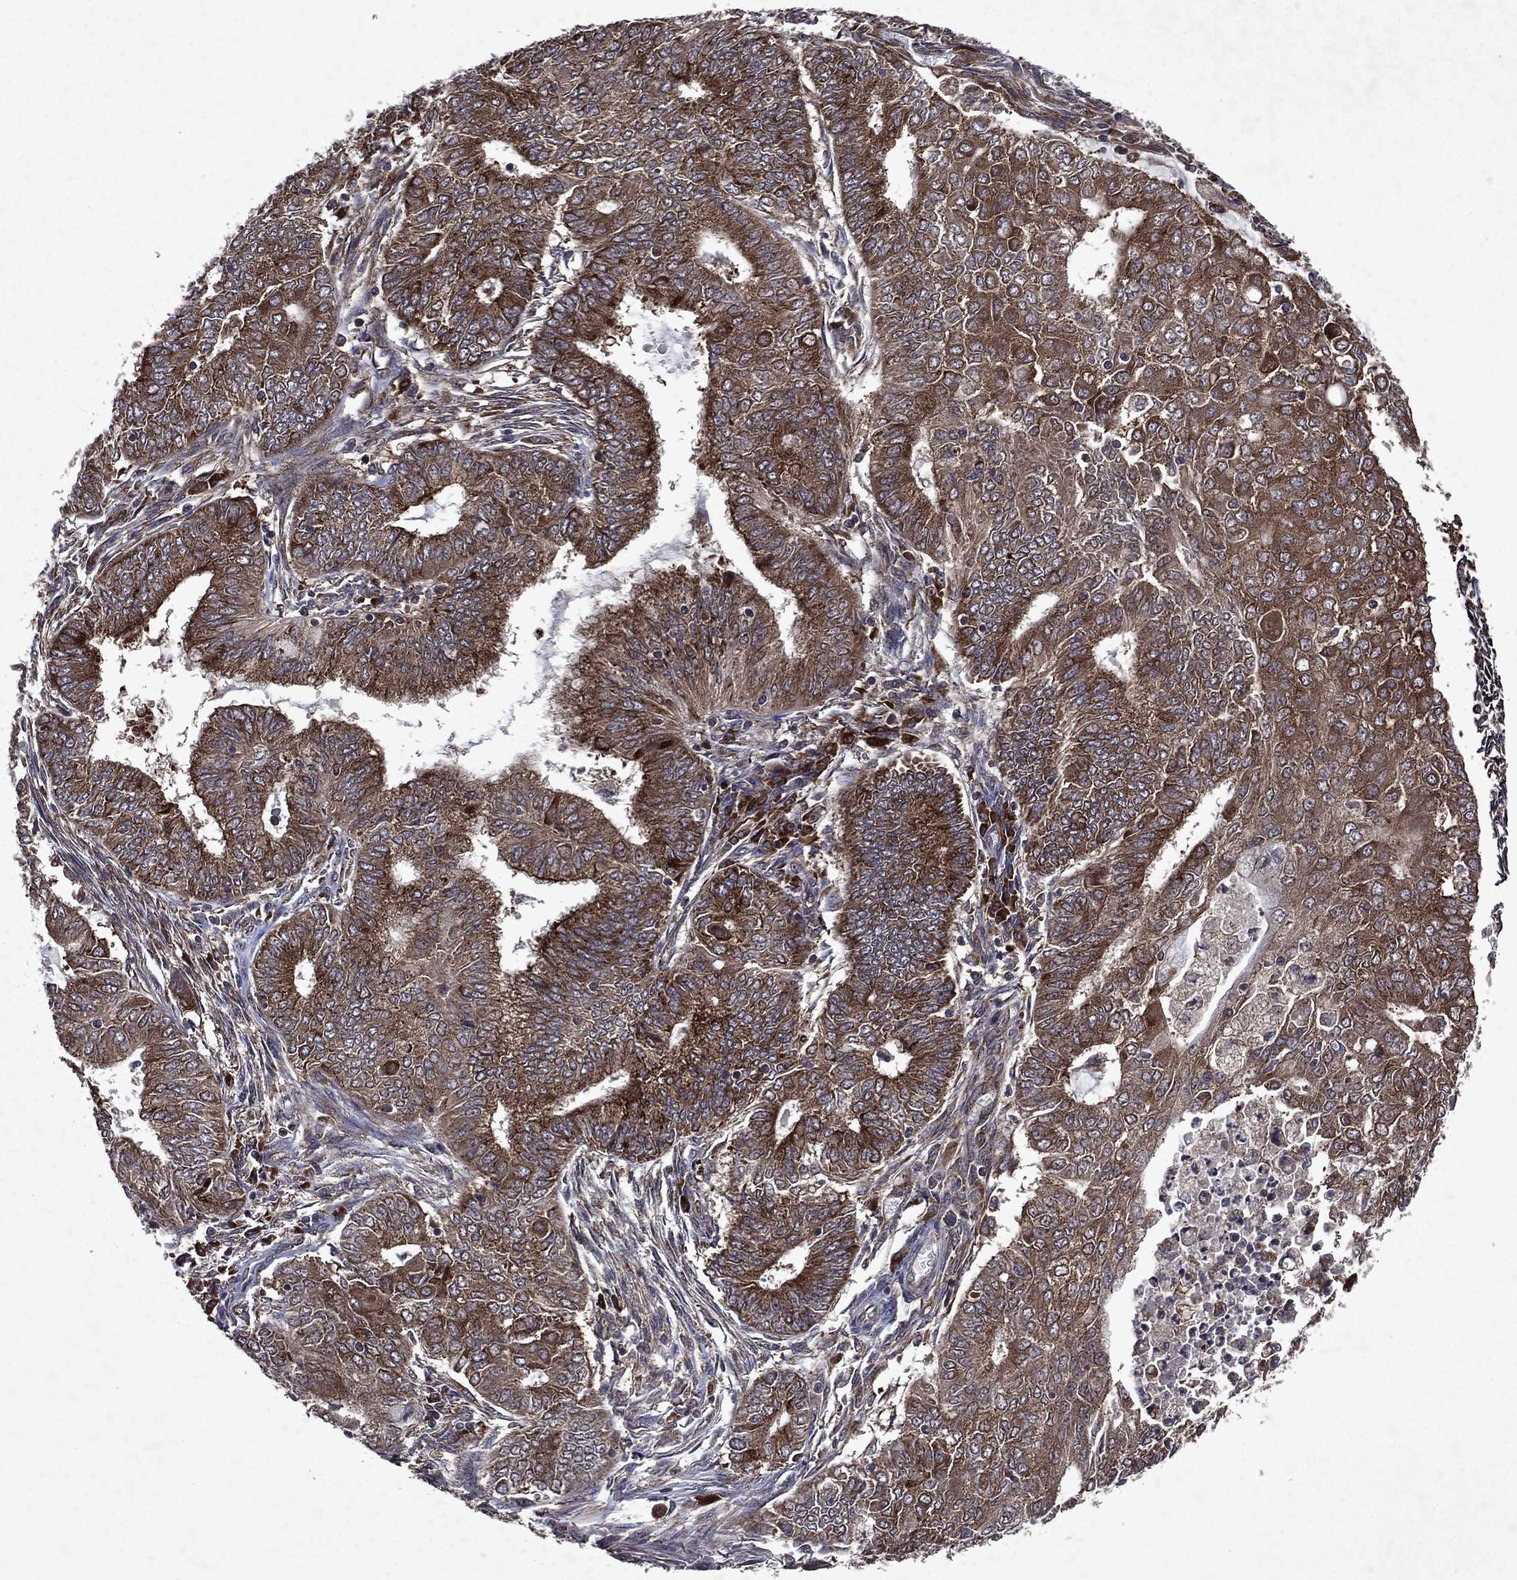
{"staining": {"intensity": "moderate", "quantity": ">75%", "location": "cytoplasmic/membranous"}, "tissue": "endometrial cancer", "cell_type": "Tumor cells", "image_type": "cancer", "snomed": [{"axis": "morphology", "description": "Adenocarcinoma, NOS"}, {"axis": "topography", "description": "Endometrium"}], "caption": "Immunohistochemical staining of endometrial cancer shows medium levels of moderate cytoplasmic/membranous protein expression in about >75% of tumor cells.", "gene": "EIF2B4", "patient": {"sex": "female", "age": 62}}